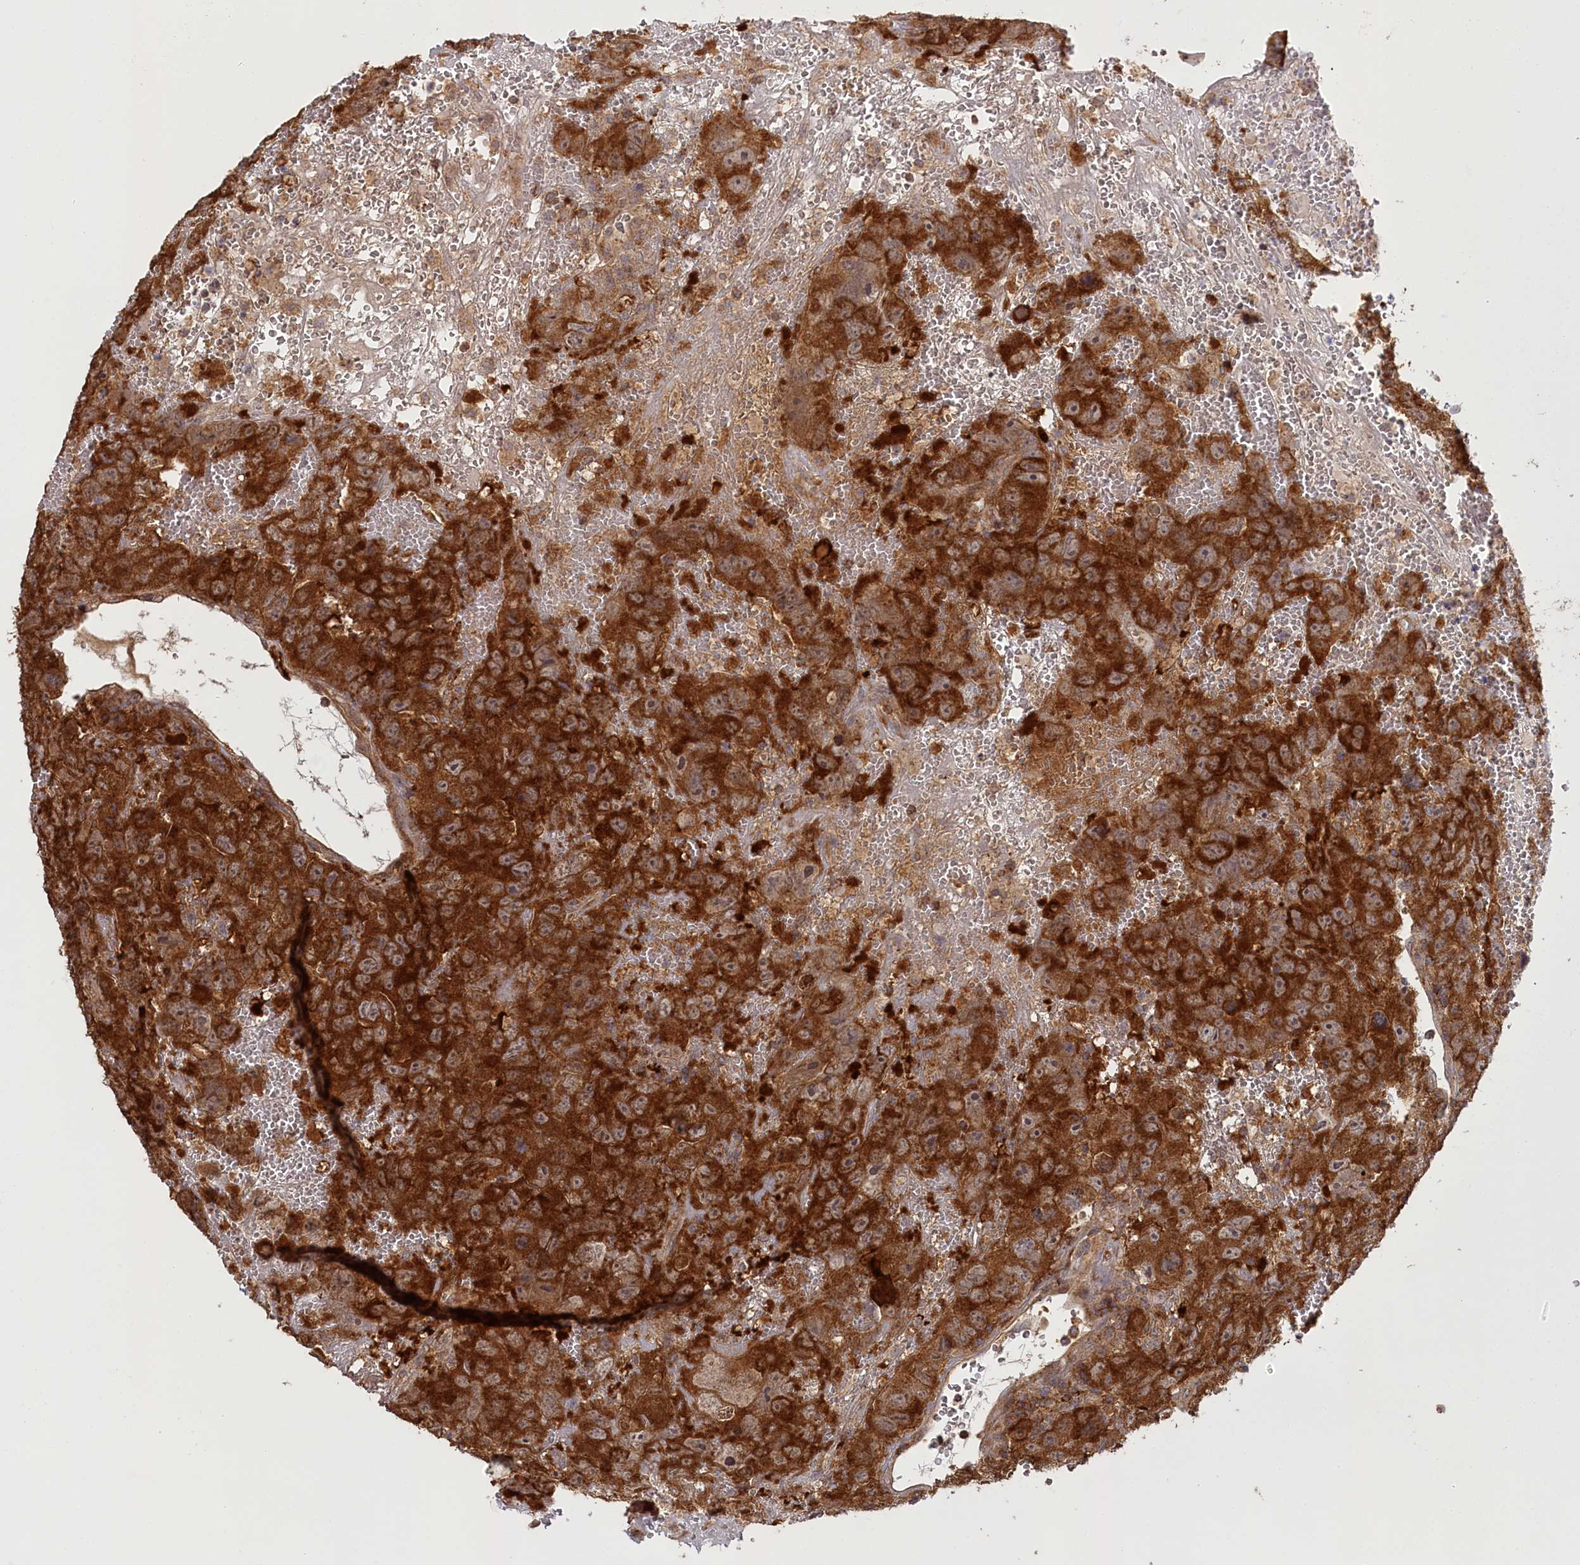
{"staining": {"intensity": "strong", "quantity": ">75%", "location": "cytoplasmic/membranous"}, "tissue": "testis cancer", "cell_type": "Tumor cells", "image_type": "cancer", "snomed": [{"axis": "morphology", "description": "Carcinoma, Embryonal, NOS"}, {"axis": "topography", "description": "Testis"}], "caption": "Testis cancer stained with a brown dye displays strong cytoplasmic/membranous positive positivity in approximately >75% of tumor cells.", "gene": "CCDC91", "patient": {"sex": "male", "age": 45}}